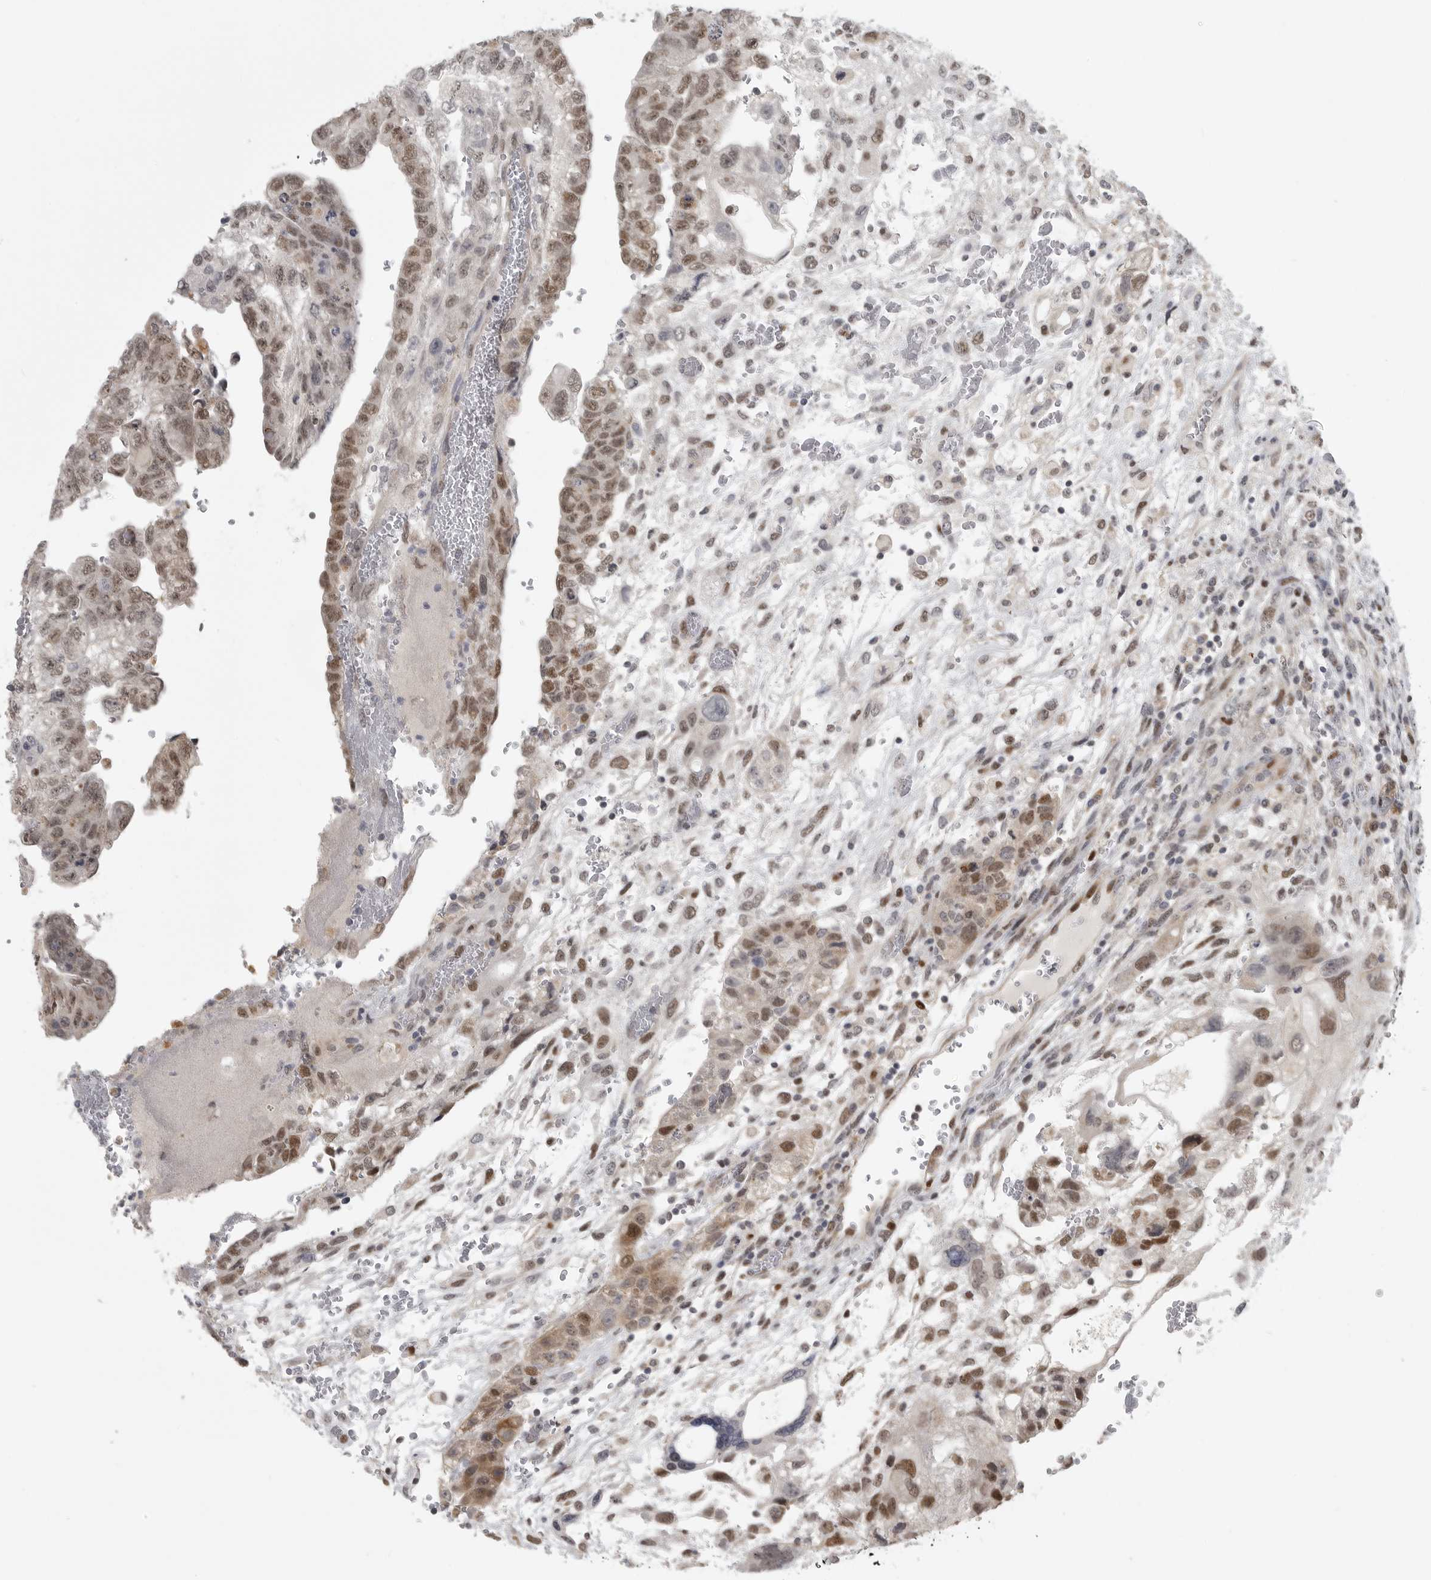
{"staining": {"intensity": "moderate", "quantity": ">75%", "location": "nuclear"}, "tissue": "testis cancer", "cell_type": "Tumor cells", "image_type": "cancer", "snomed": [{"axis": "morphology", "description": "Carcinoma, Embryonal, NOS"}, {"axis": "topography", "description": "Testis"}], "caption": "Testis cancer stained with a brown dye demonstrates moderate nuclear positive staining in about >75% of tumor cells.", "gene": "POLE2", "patient": {"sex": "male", "age": 36}}